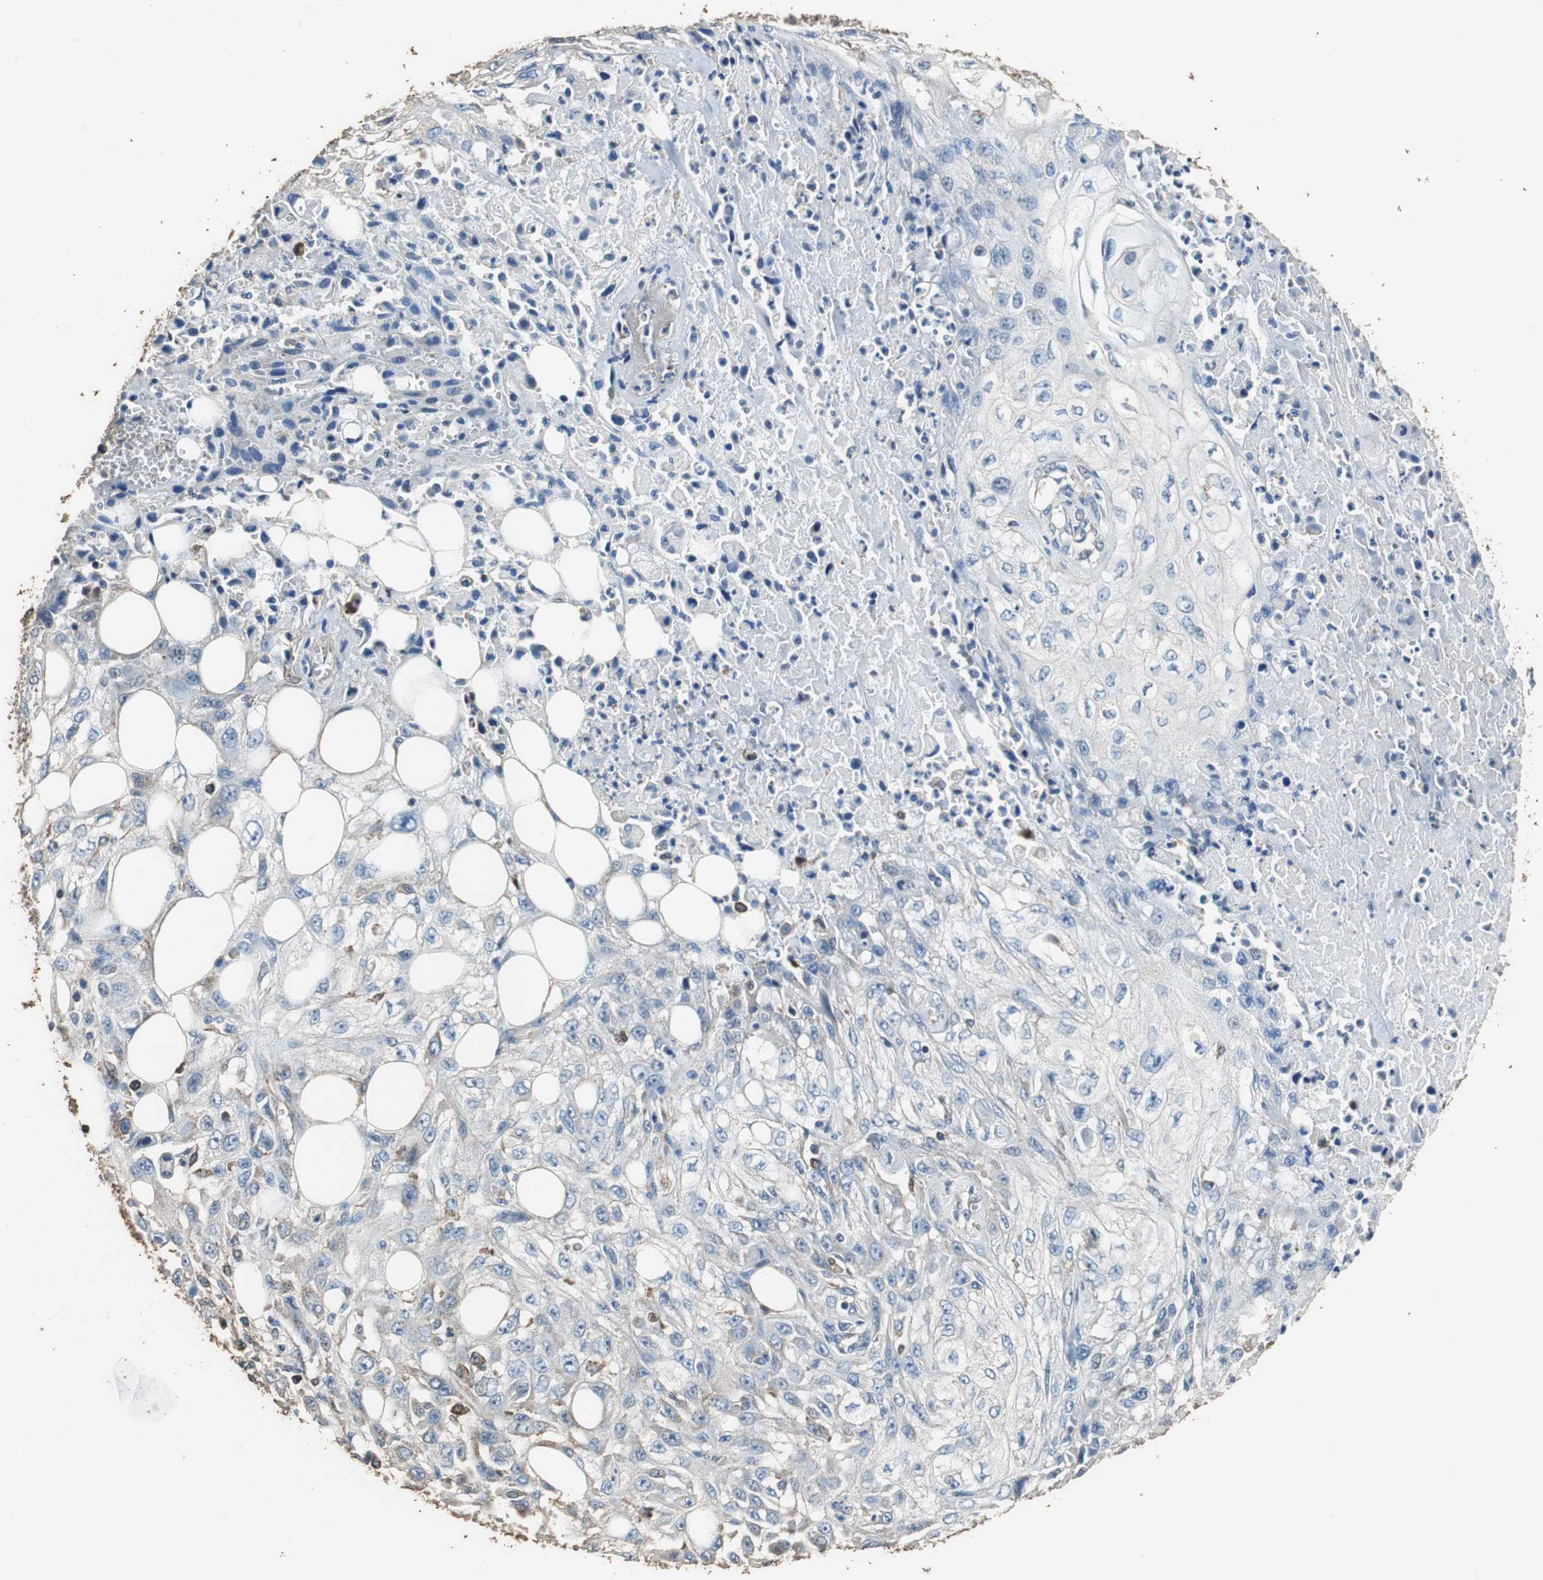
{"staining": {"intensity": "negative", "quantity": "none", "location": "none"}, "tissue": "skin cancer", "cell_type": "Tumor cells", "image_type": "cancer", "snomed": [{"axis": "morphology", "description": "Squamous cell carcinoma, NOS"}, {"axis": "topography", "description": "Skin"}], "caption": "Immunohistochemistry (IHC) of skin squamous cell carcinoma shows no positivity in tumor cells.", "gene": "PRKRA", "patient": {"sex": "male", "age": 75}}